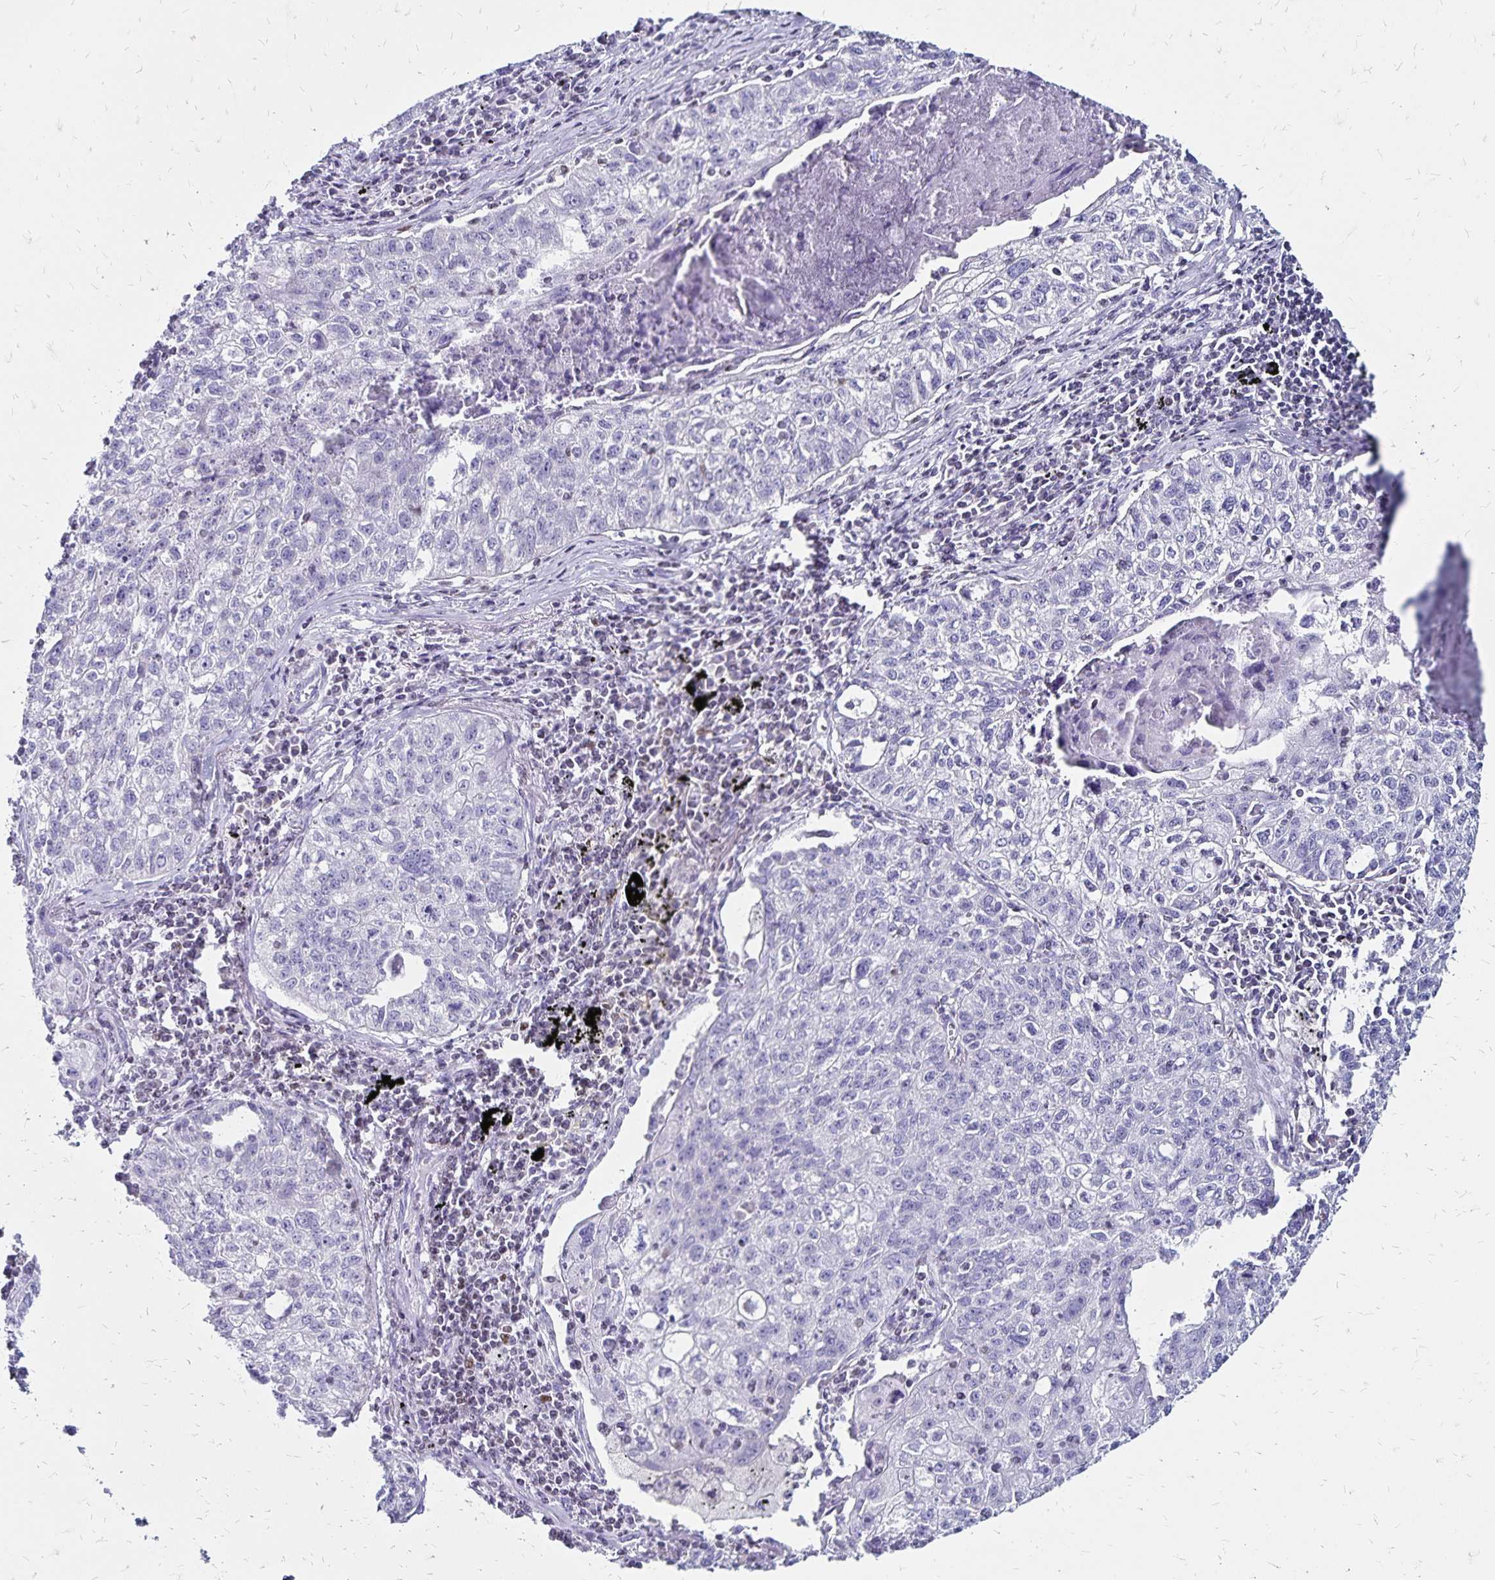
{"staining": {"intensity": "negative", "quantity": "none", "location": "none"}, "tissue": "lung cancer", "cell_type": "Tumor cells", "image_type": "cancer", "snomed": [{"axis": "morphology", "description": "Normal morphology"}, {"axis": "morphology", "description": "Aneuploidy"}, {"axis": "morphology", "description": "Squamous cell carcinoma, NOS"}, {"axis": "topography", "description": "Lymph node"}, {"axis": "topography", "description": "Lung"}], "caption": "Immunohistochemistry (IHC) of human lung aneuploidy displays no positivity in tumor cells.", "gene": "IKZF1", "patient": {"sex": "female", "age": 76}}